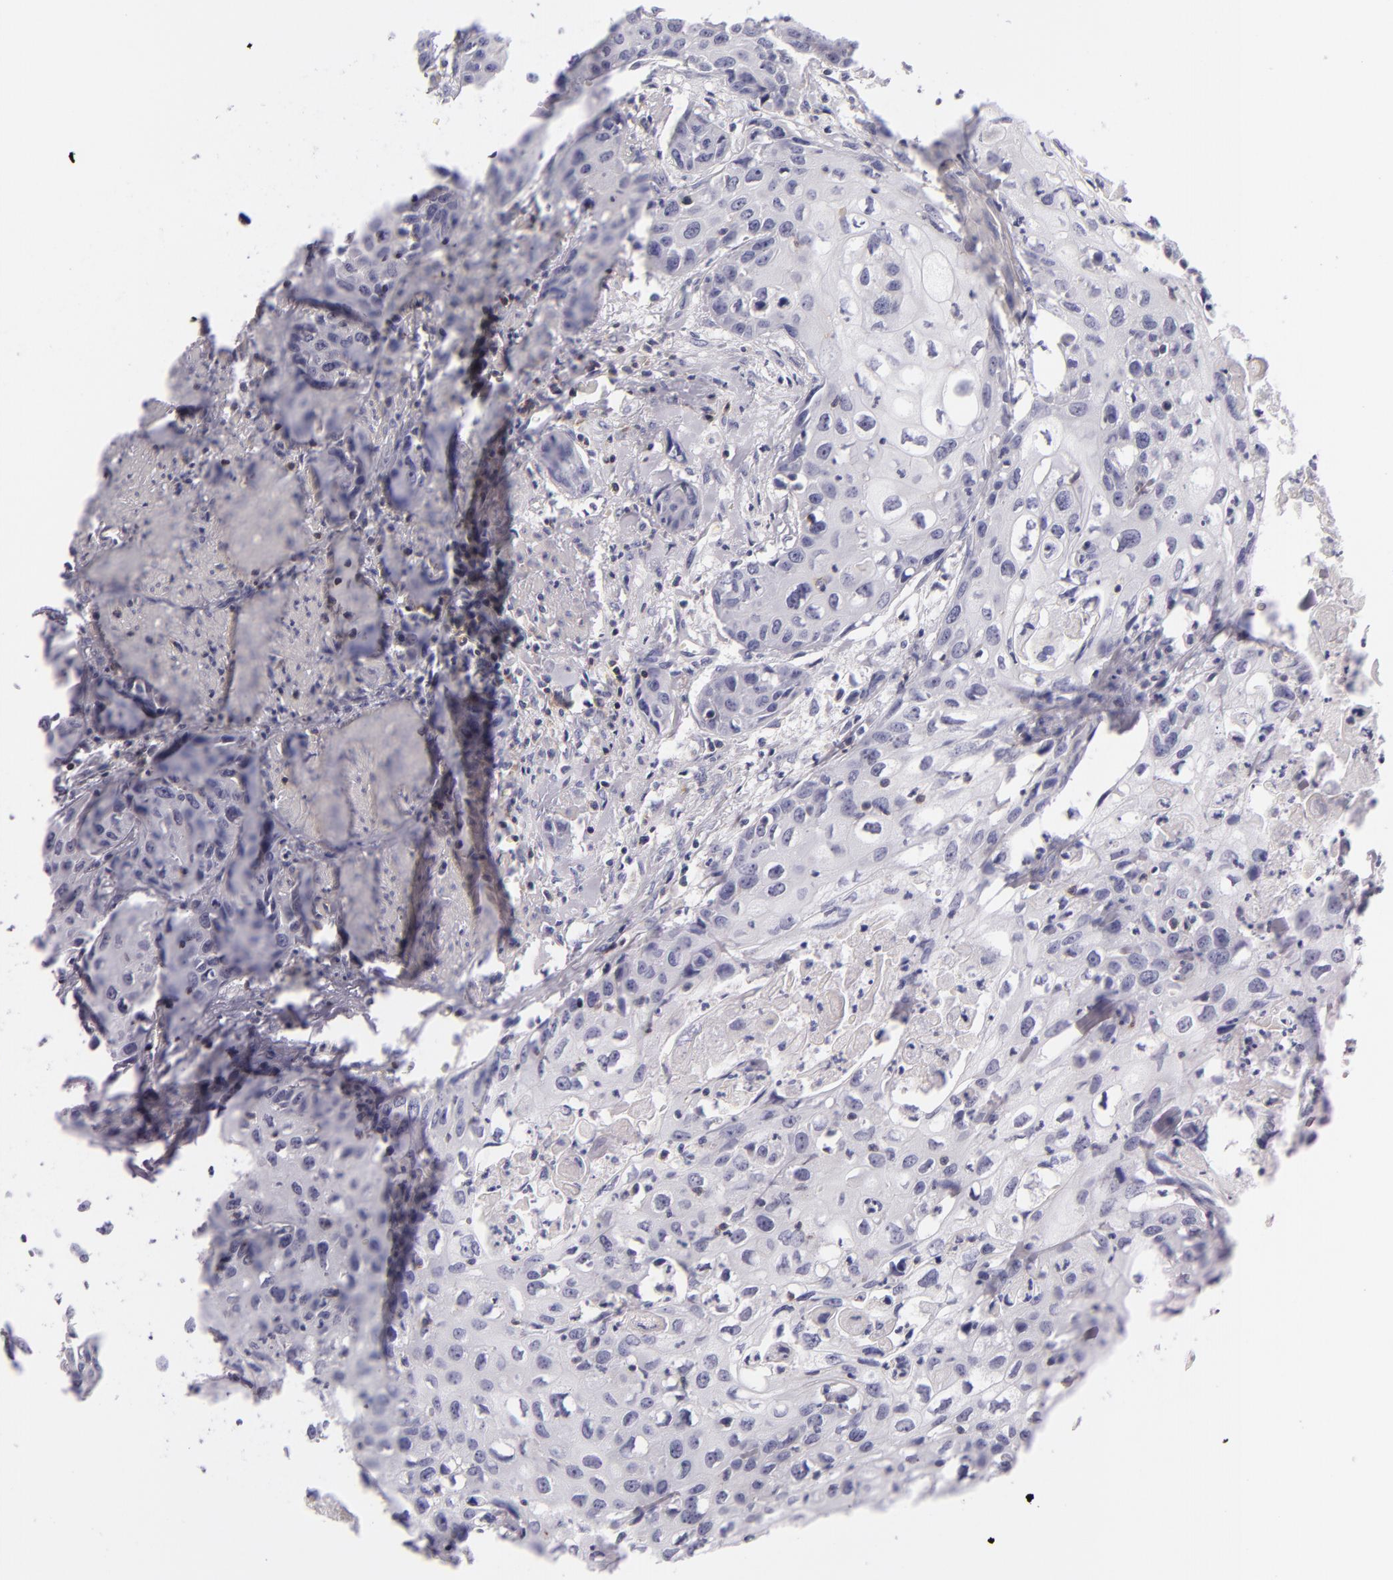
{"staining": {"intensity": "negative", "quantity": "none", "location": "none"}, "tissue": "urothelial cancer", "cell_type": "Tumor cells", "image_type": "cancer", "snomed": [{"axis": "morphology", "description": "Urothelial carcinoma, High grade"}, {"axis": "topography", "description": "Urinary bladder"}], "caption": "Tumor cells are negative for protein expression in human urothelial cancer.", "gene": "CD48", "patient": {"sex": "male", "age": 54}}